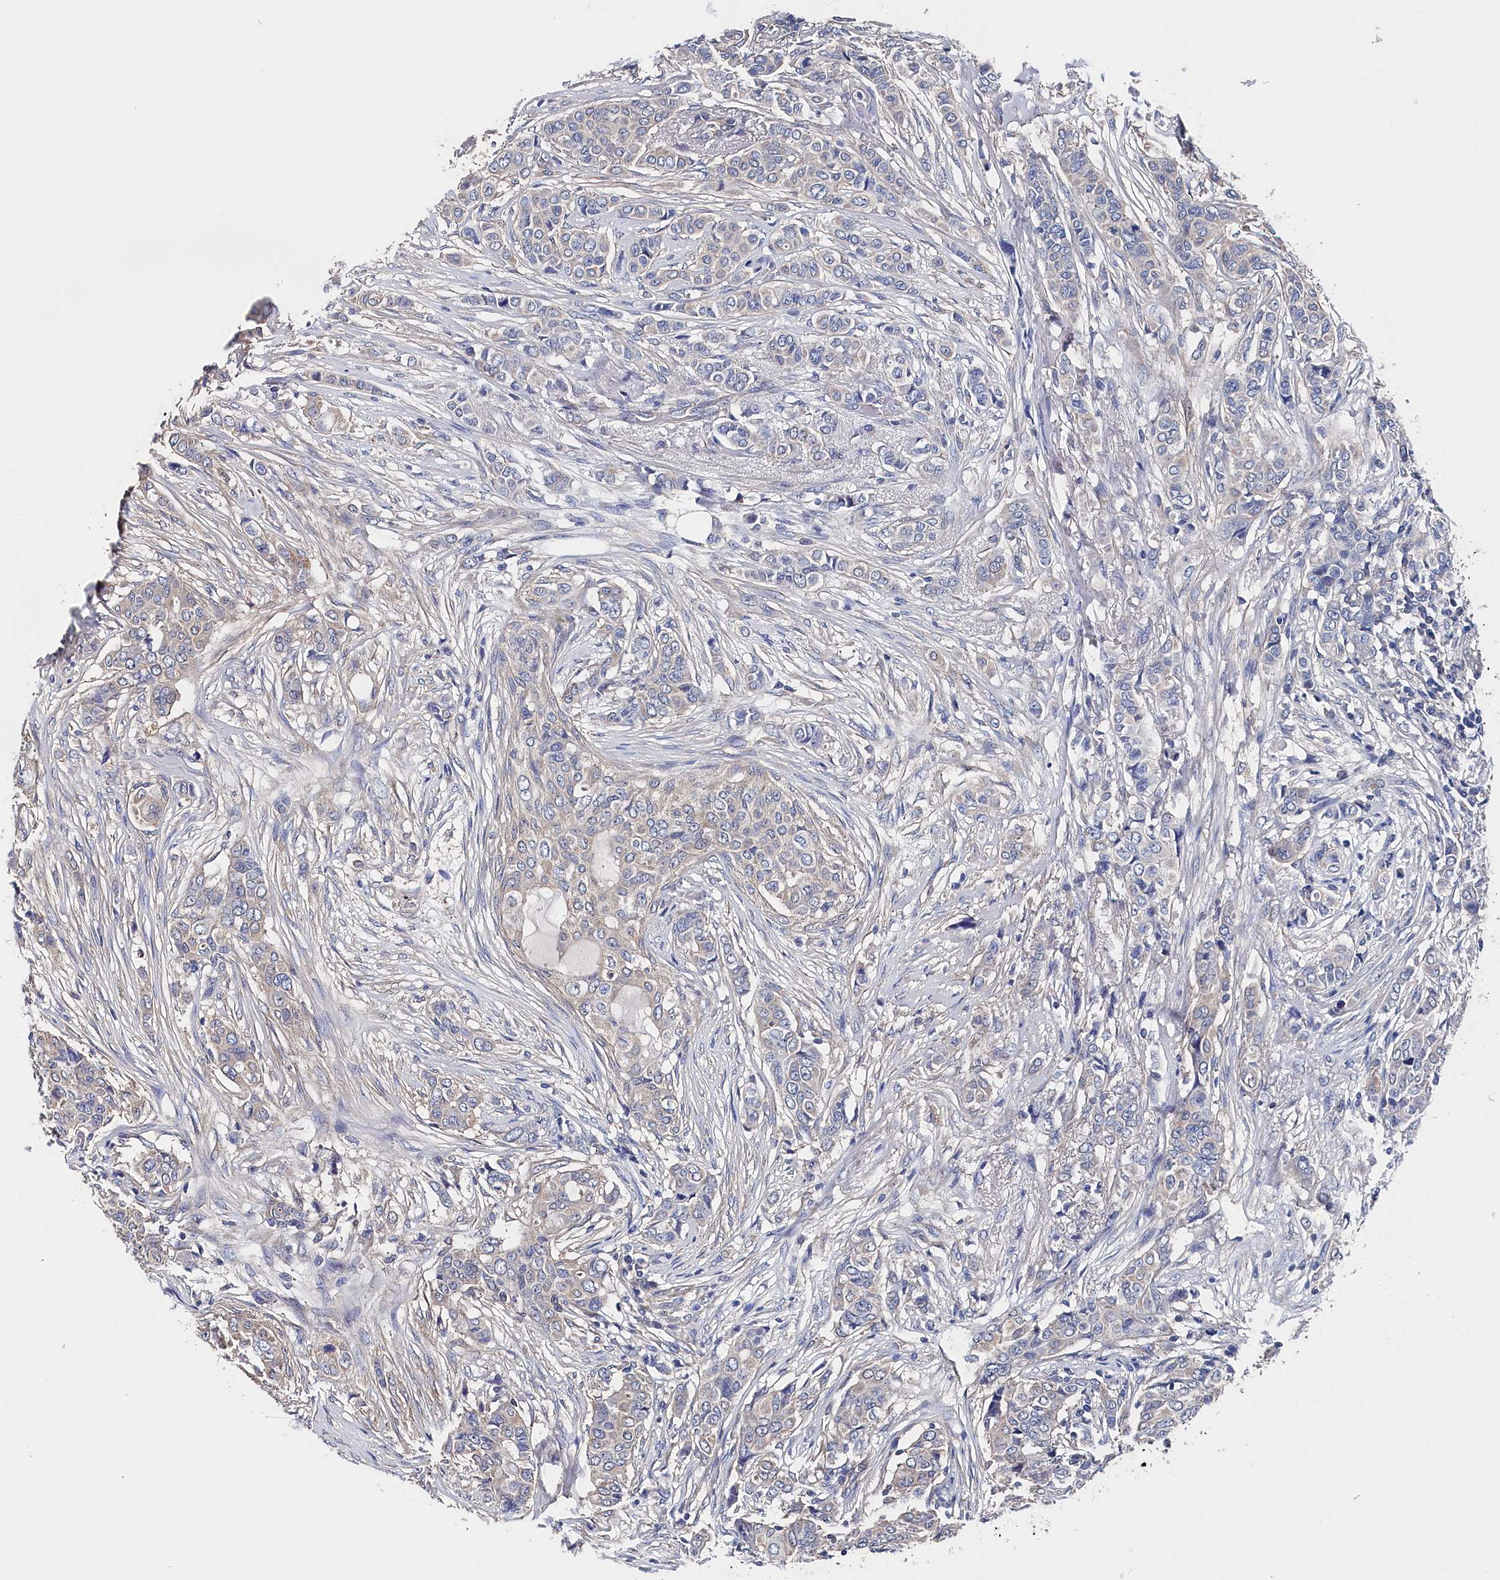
{"staining": {"intensity": "negative", "quantity": "none", "location": "none"}, "tissue": "breast cancer", "cell_type": "Tumor cells", "image_type": "cancer", "snomed": [{"axis": "morphology", "description": "Lobular carcinoma"}, {"axis": "topography", "description": "Breast"}], "caption": "The histopathology image demonstrates no significant staining in tumor cells of breast cancer. The staining is performed using DAB (3,3'-diaminobenzidine) brown chromogen with nuclei counter-stained in using hematoxylin.", "gene": "BHMT", "patient": {"sex": "female", "age": 51}}